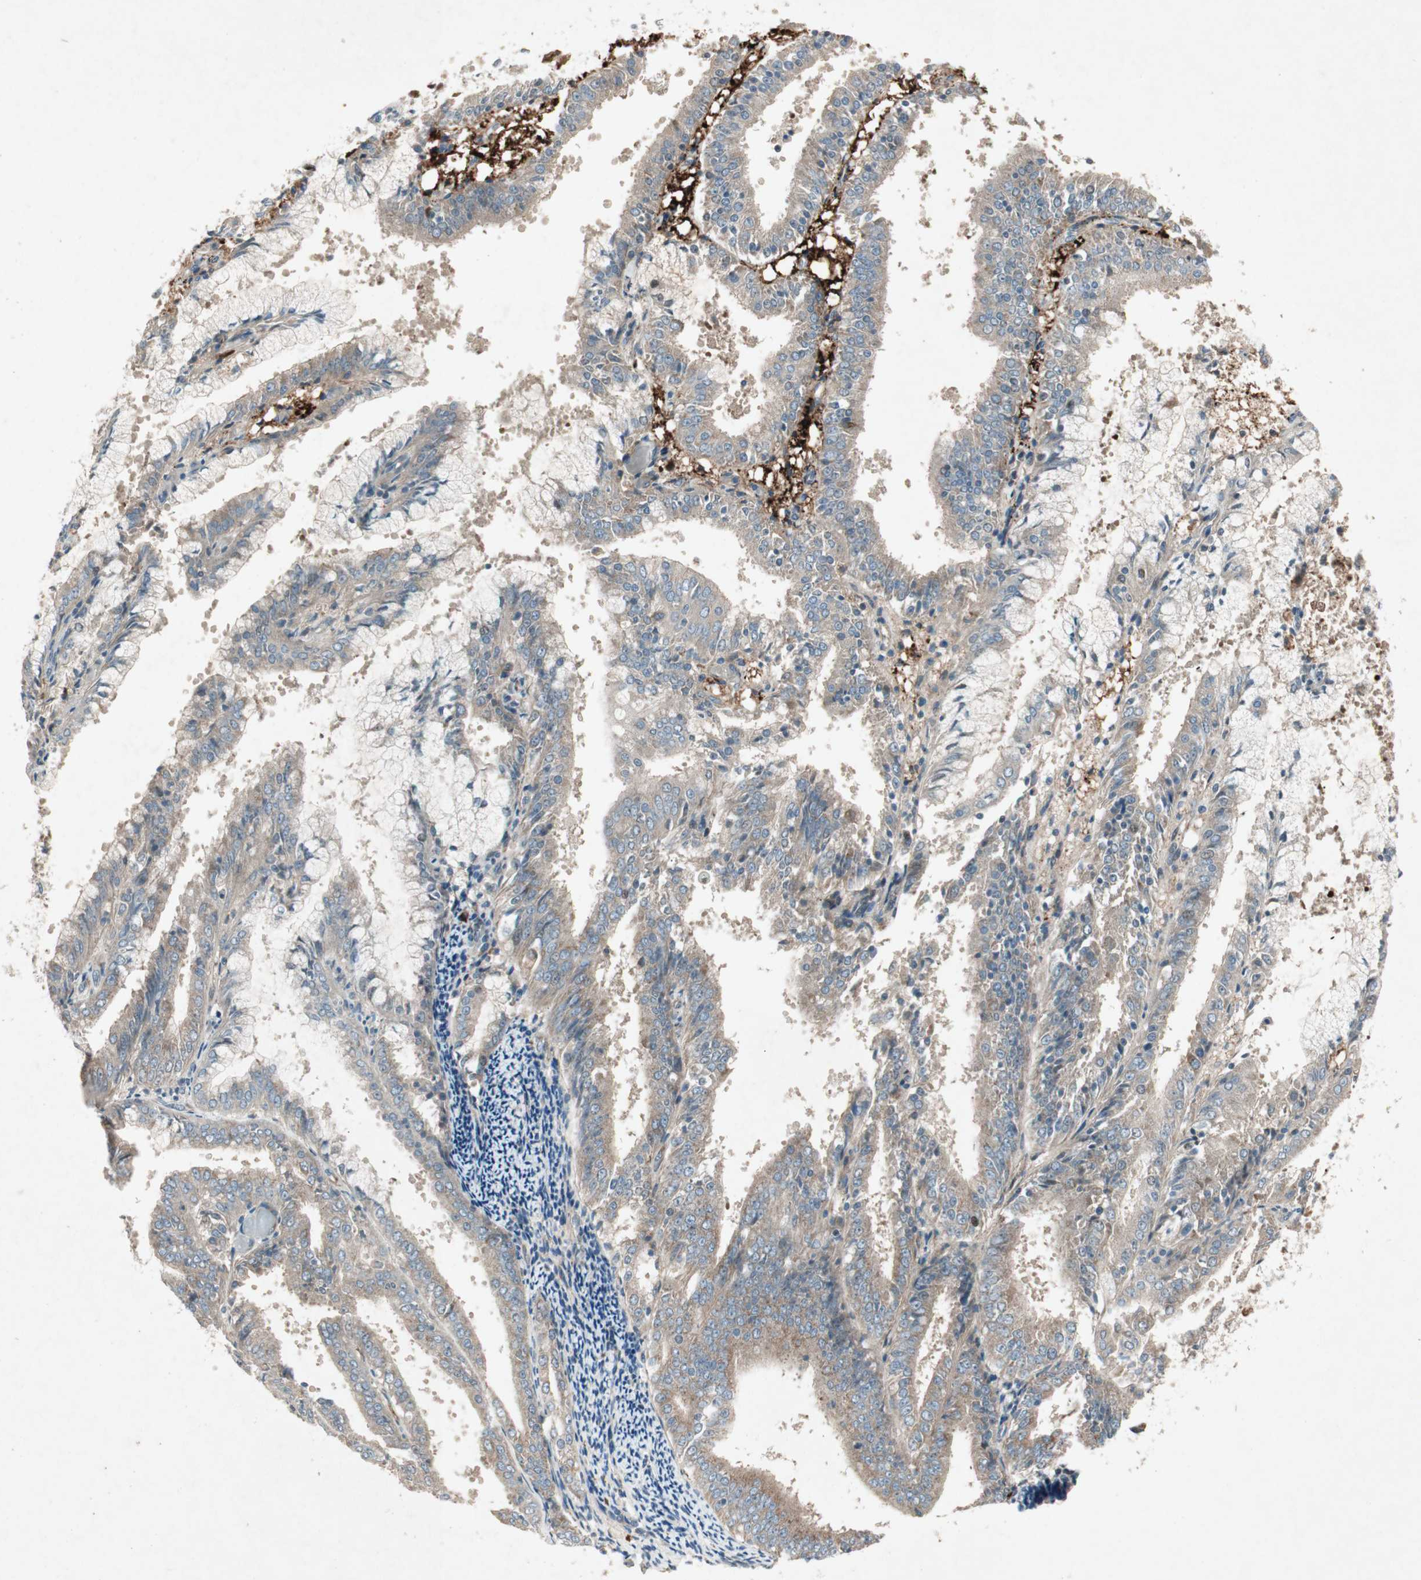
{"staining": {"intensity": "weak", "quantity": ">75%", "location": "cytoplasmic/membranous"}, "tissue": "endometrial cancer", "cell_type": "Tumor cells", "image_type": "cancer", "snomed": [{"axis": "morphology", "description": "Adenocarcinoma, NOS"}, {"axis": "topography", "description": "Endometrium"}], "caption": "Immunohistochemistry (IHC) of adenocarcinoma (endometrial) reveals low levels of weak cytoplasmic/membranous staining in about >75% of tumor cells.", "gene": "APOO", "patient": {"sex": "female", "age": 63}}